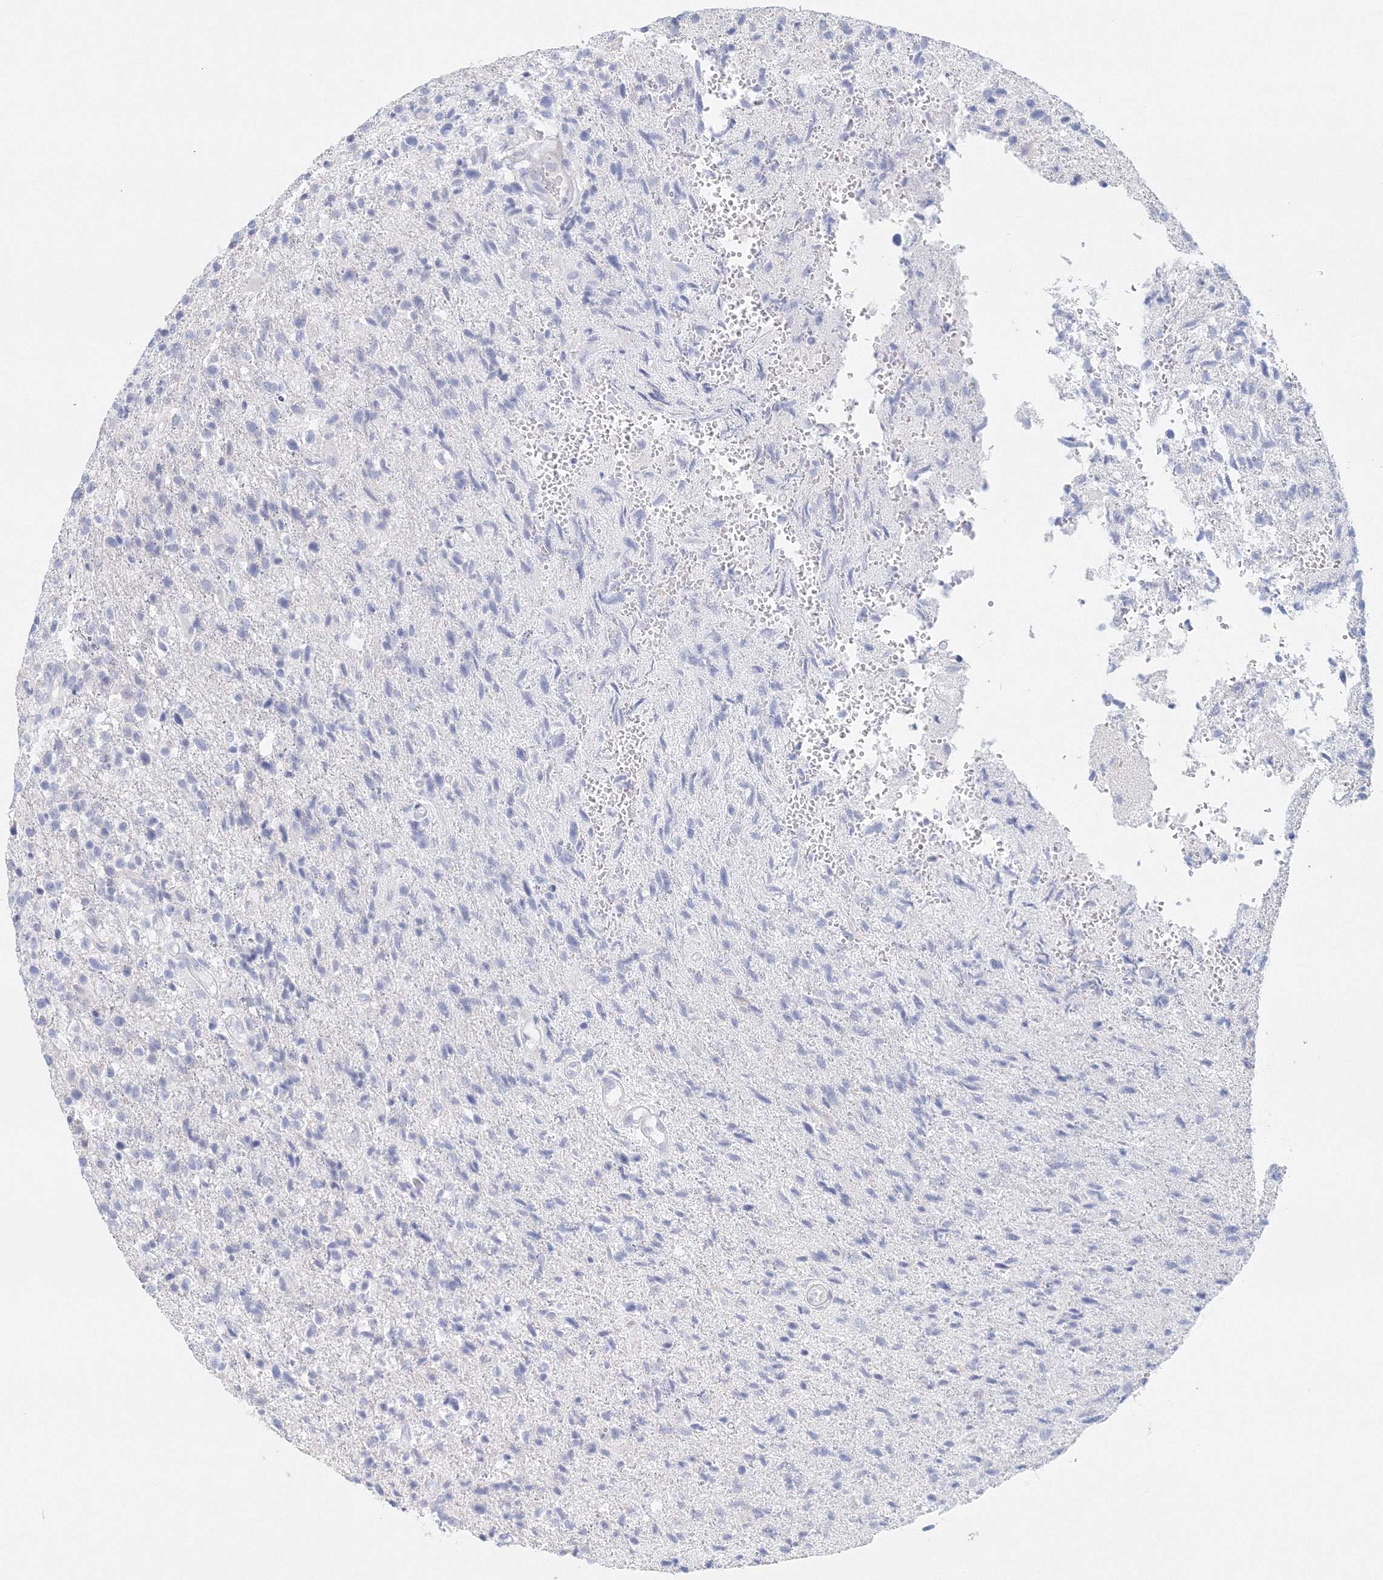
{"staining": {"intensity": "negative", "quantity": "none", "location": "none"}, "tissue": "glioma", "cell_type": "Tumor cells", "image_type": "cancer", "snomed": [{"axis": "morphology", "description": "Glioma, malignant, High grade"}, {"axis": "topography", "description": "Brain"}], "caption": "This is an immunohistochemistry image of human malignant high-grade glioma. There is no expression in tumor cells.", "gene": "VSIG1", "patient": {"sex": "male", "age": 72}}